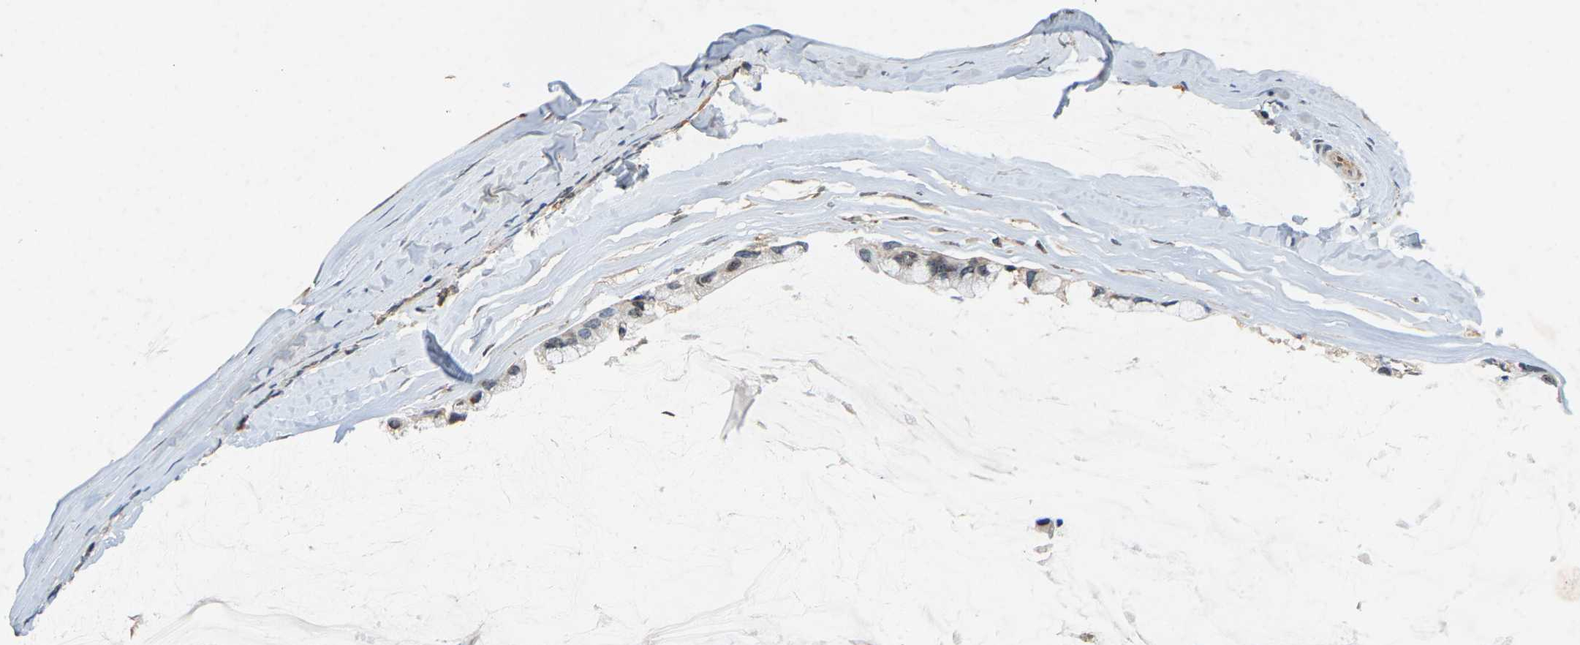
{"staining": {"intensity": "negative", "quantity": "none", "location": "none"}, "tissue": "ovarian cancer", "cell_type": "Tumor cells", "image_type": "cancer", "snomed": [{"axis": "morphology", "description": "Cystadenocarcinoma, mucinous, NOS"}, {"axis": "topography", "description": "Ovary"}], "caption": "Tumor cells are negative for protein expression in human ovarian cancer (mucinous cystadenocarcinoma).", "gene": "CIDEC", "patient": {"sex": "female", "age": 39}}